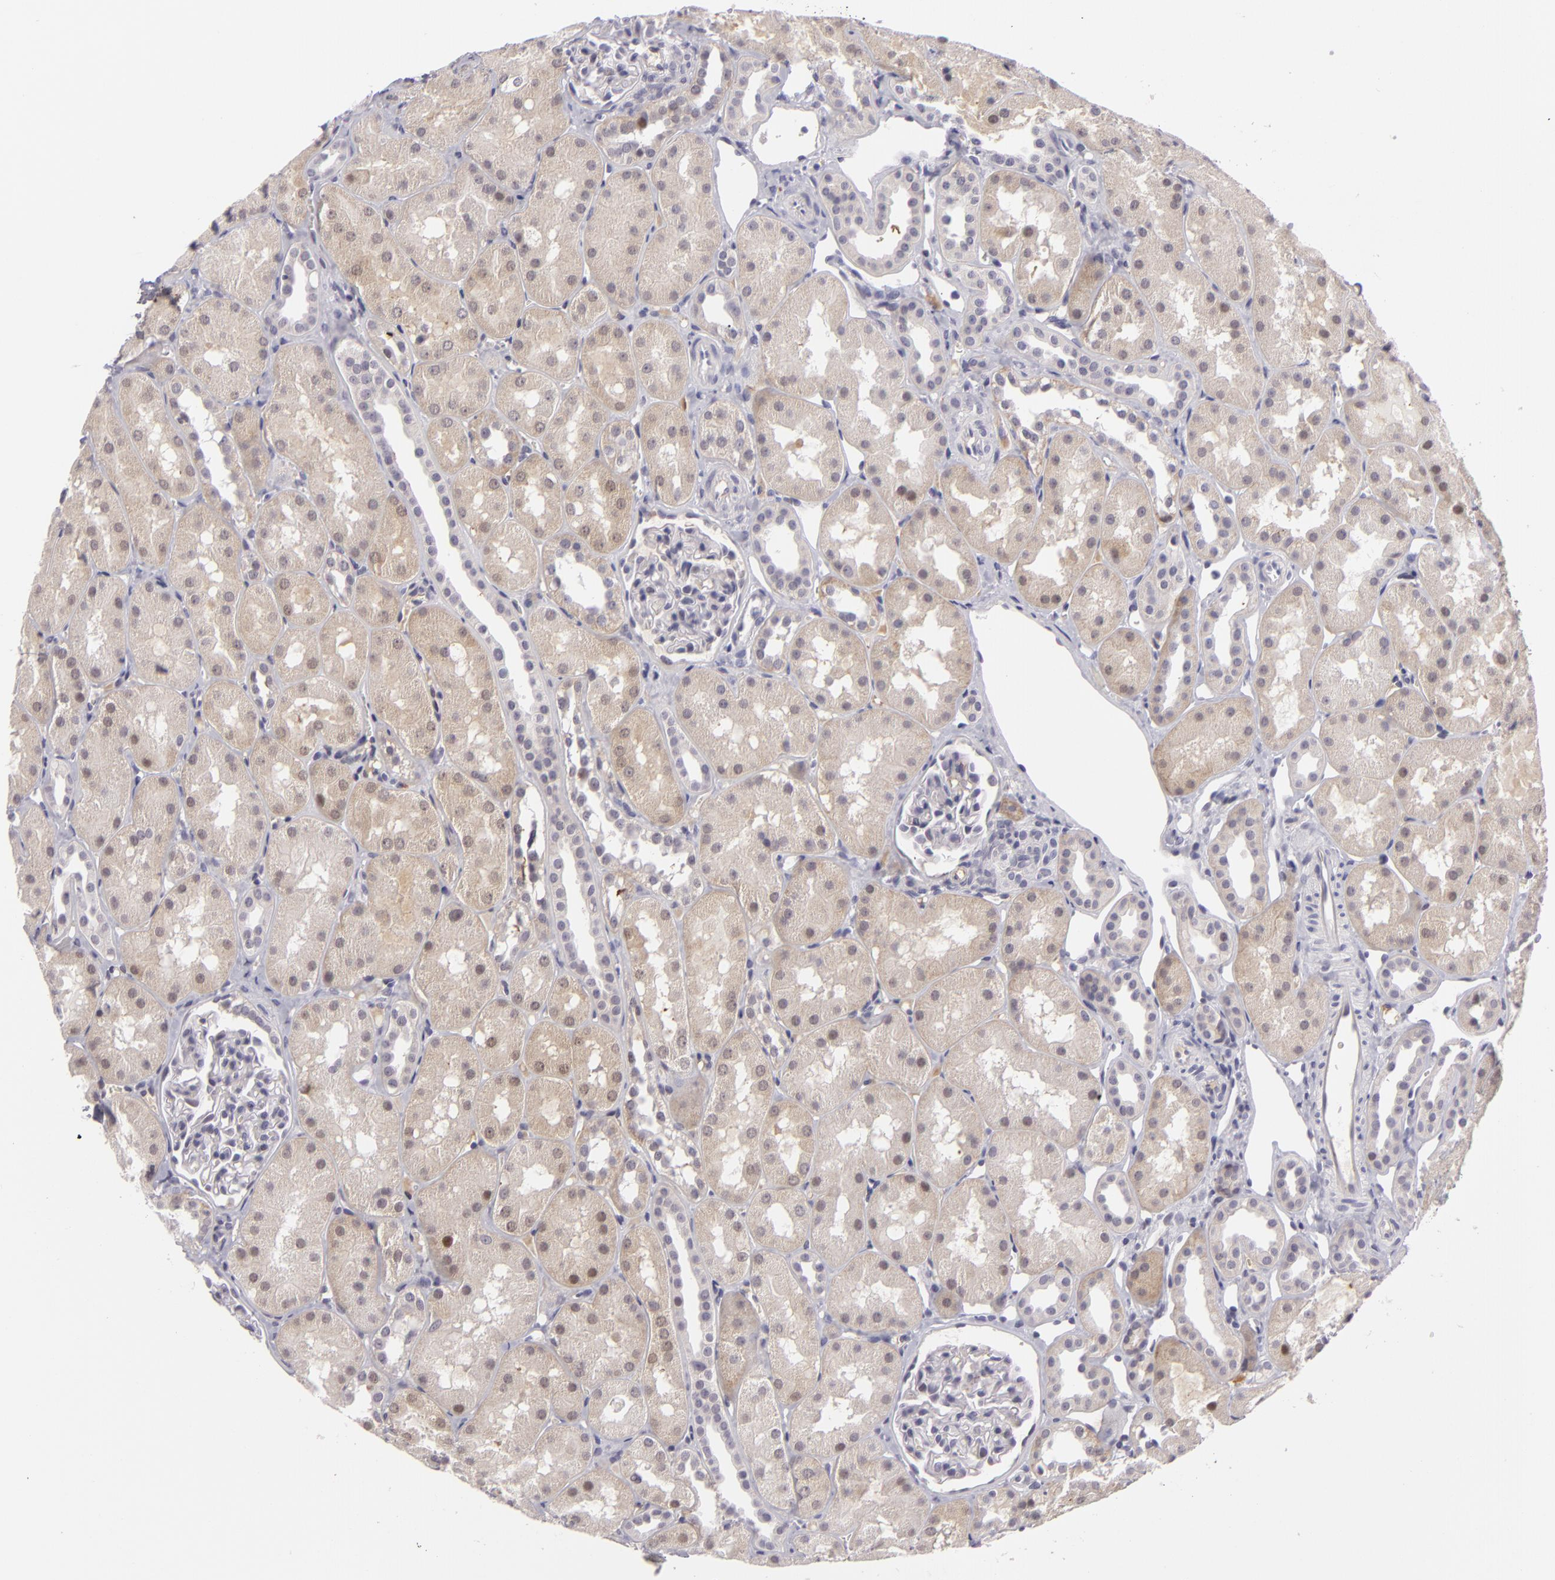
{"staining": {"intensity": "negative", "quantity": "none", "location": "none"}, "tissue": "kidney", "cell_type": "Cells in glomeruli", "image_type": "normal", "snomed": [{"axis": "morphology", "description": "Normal tissue, NOS"}, {"axis": "topography", "description": "Kidney"}], "caption": "The micrograph reveals no staining of cells in glomeruli in unremarkable kidney. The staining is performed using DAB (3,3'-diaminobenzidine) brown chromogen with nuclei counter-stained in using hematoxylin.", "gene": "CTNNB1", "patient": {"sex": "male", "age": 16}}